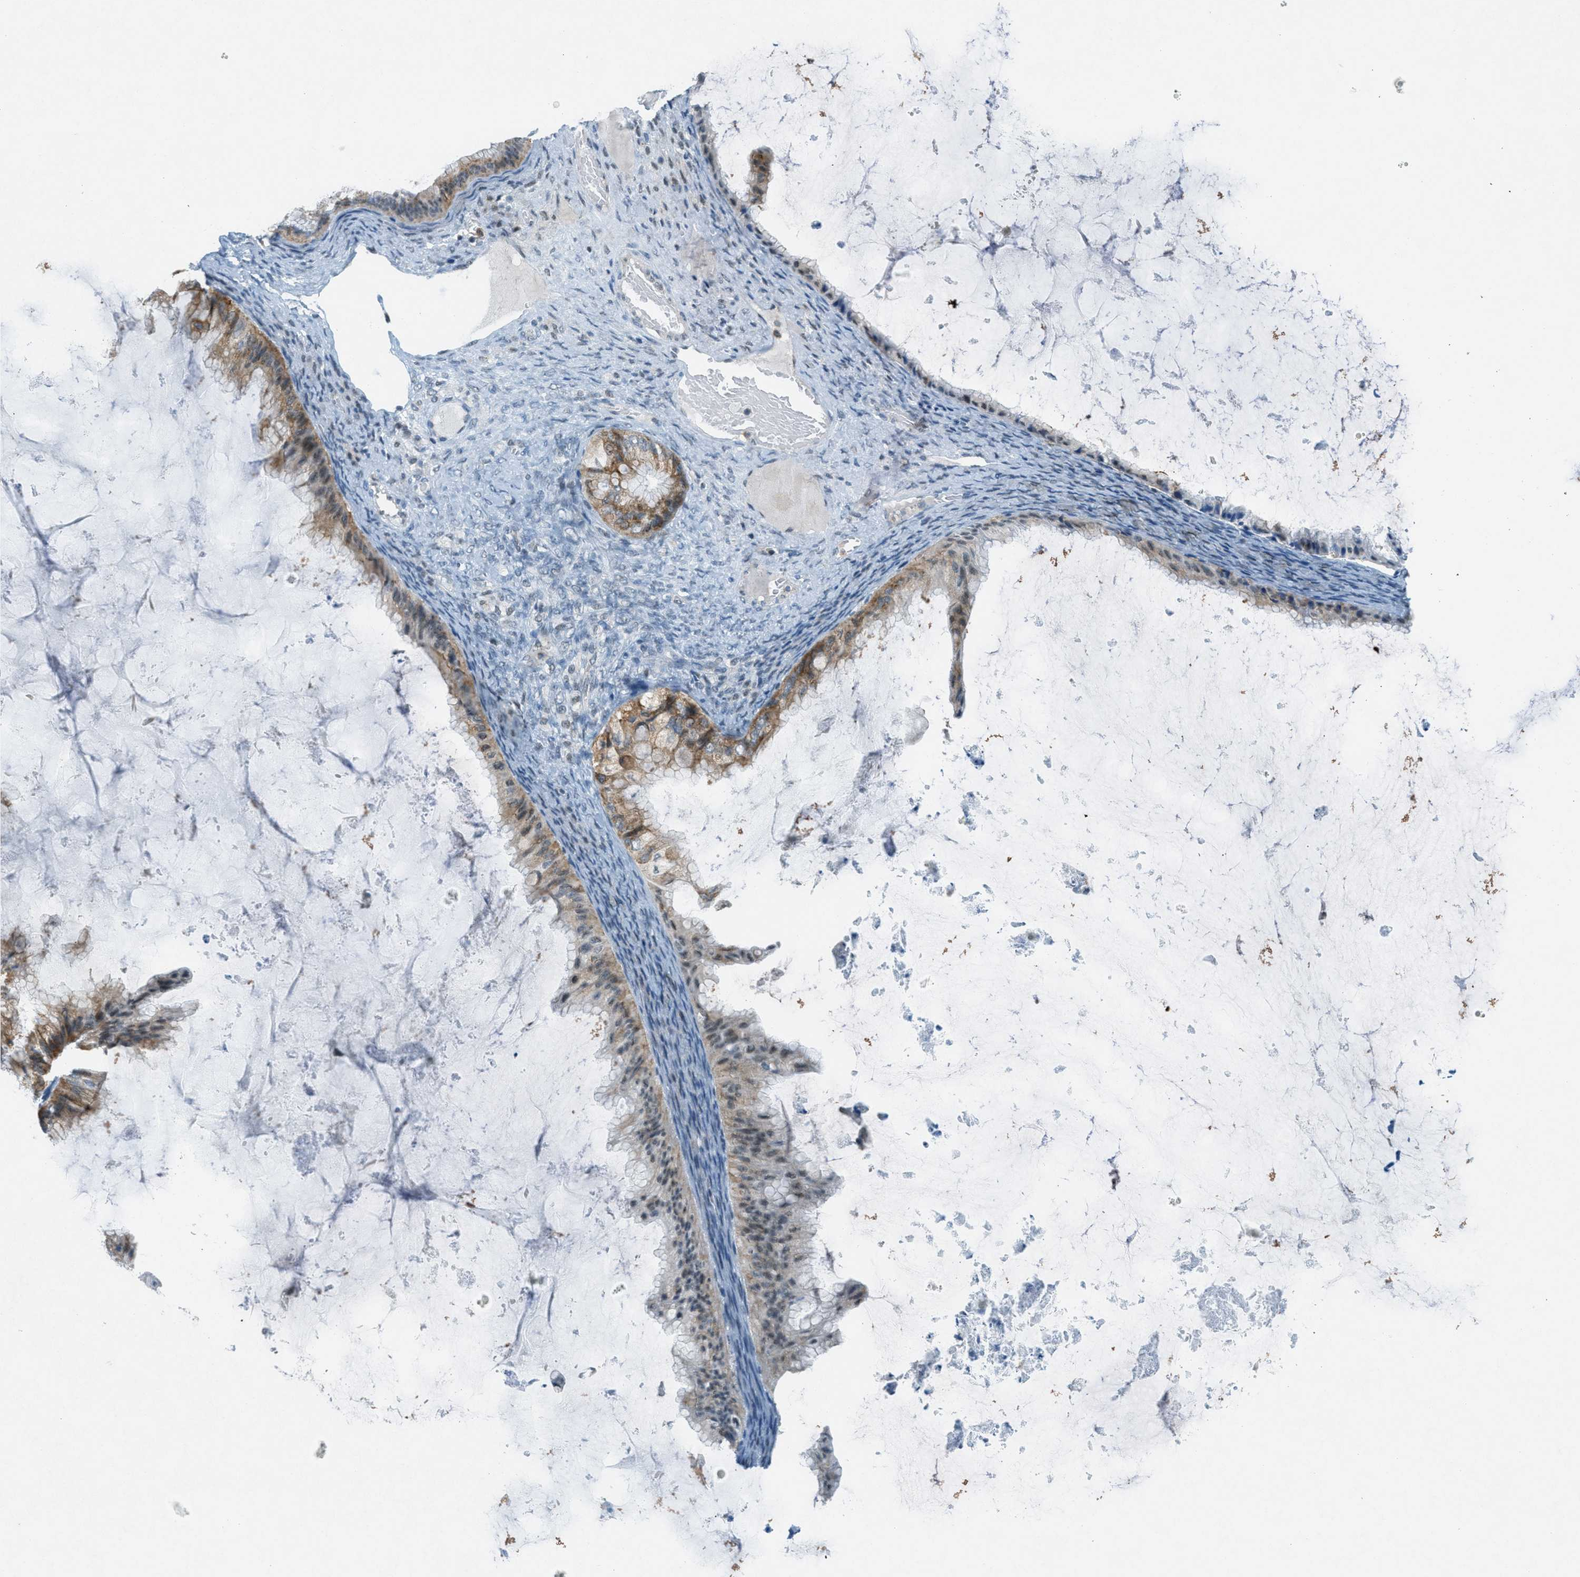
{"staining": {"intensity": "moderate", "quantity": "25%-75%", "location": "cytoplasmic/membranous"}, "tissue": "ovarian cancer", "cell_type": "Tumor cells", "image_type": "cancer", "snomed": [{"axis": "morphology", "description": "Cystadenocarcinoma, mucinous, NOS"}, {"axis": "topography", "description": "Ovary"}], "caption": "High-magnification brightfield microscopy of ovarian cancer stained with DAB (3,3'-diaminobenzidine) (brown) and counterstained with hematoxylin (blue). tumor cells exhibit moderate cytoplasmic/membranous positivity is identified in about25%-75% of cells. Nuclei are stained in blue.", "gene": "FYN", "patient": {"sex": "female", "age": 61}}